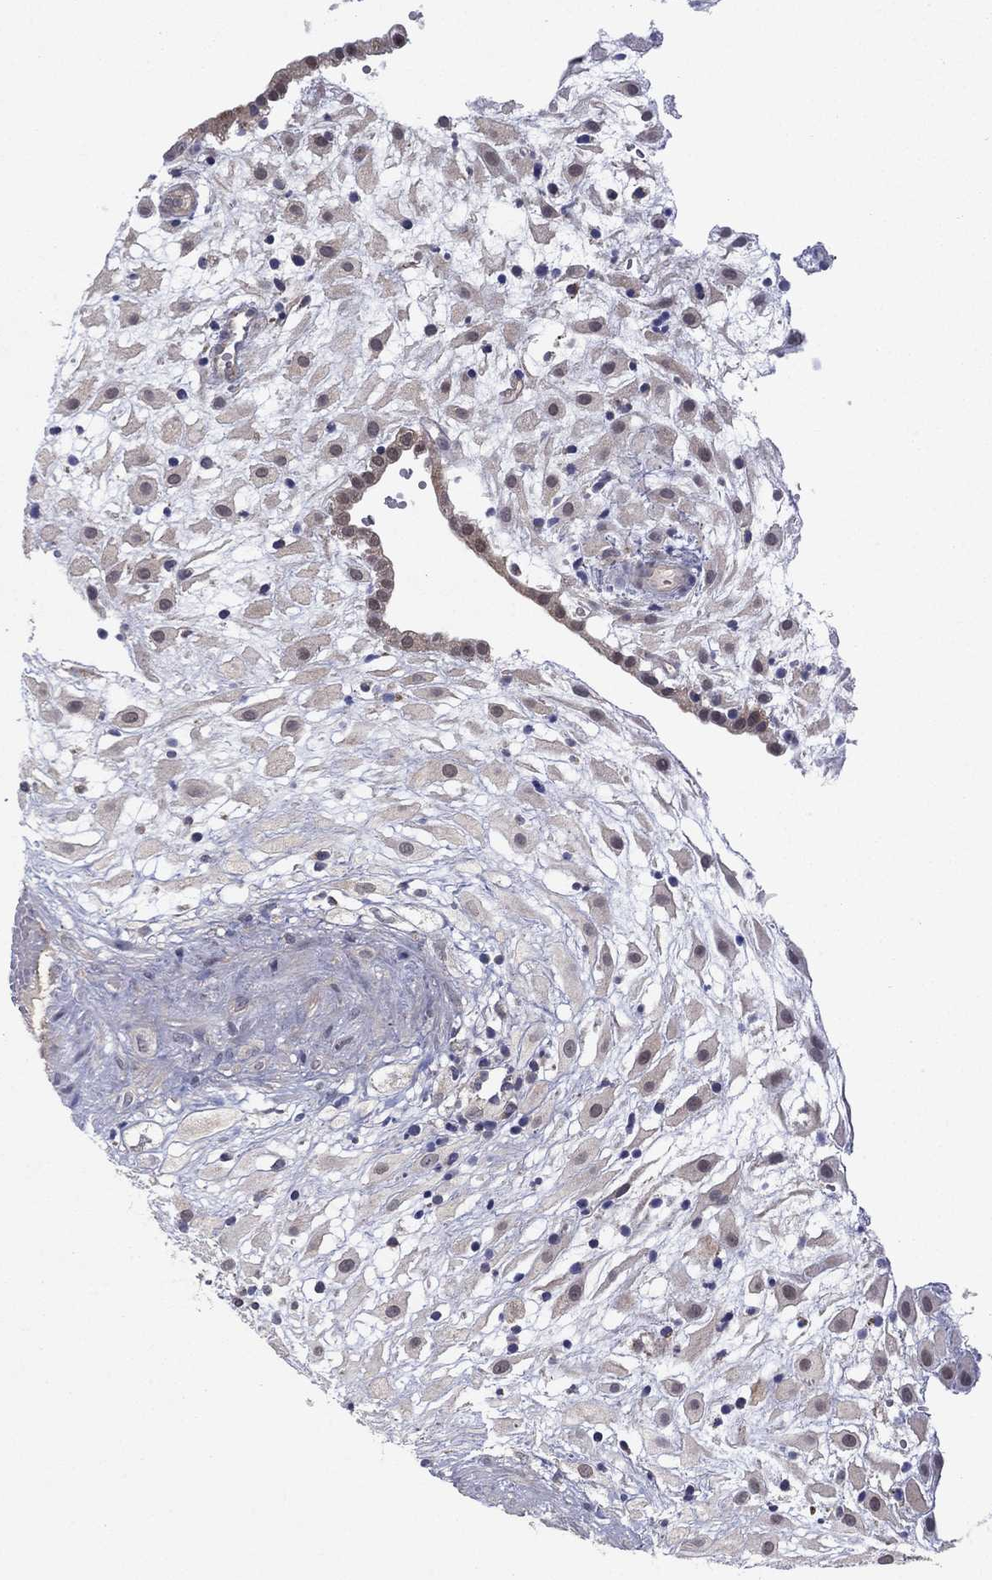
{"staining": {"intensity": "weak", "quantity": "25%-75%", "location": "cytoplasmic/membranous"}, "tissue": "placenta", "cell_type": "Decidual cells", "image_type": "normal", "snomed": [{"axis": "morphology", "description": "Normal tissue, NOS"}, {"axis": "topography", "description": "Placenta"}], "caption": "Immunohistochemistry (IHC) of benign human placenta exhibits low levels of weak cytoplasmic/membranous expression in approximately 25%-75% of decidual cells.", "gene": "GRHPR", "patient": {"sex": "female", "age": 24}}